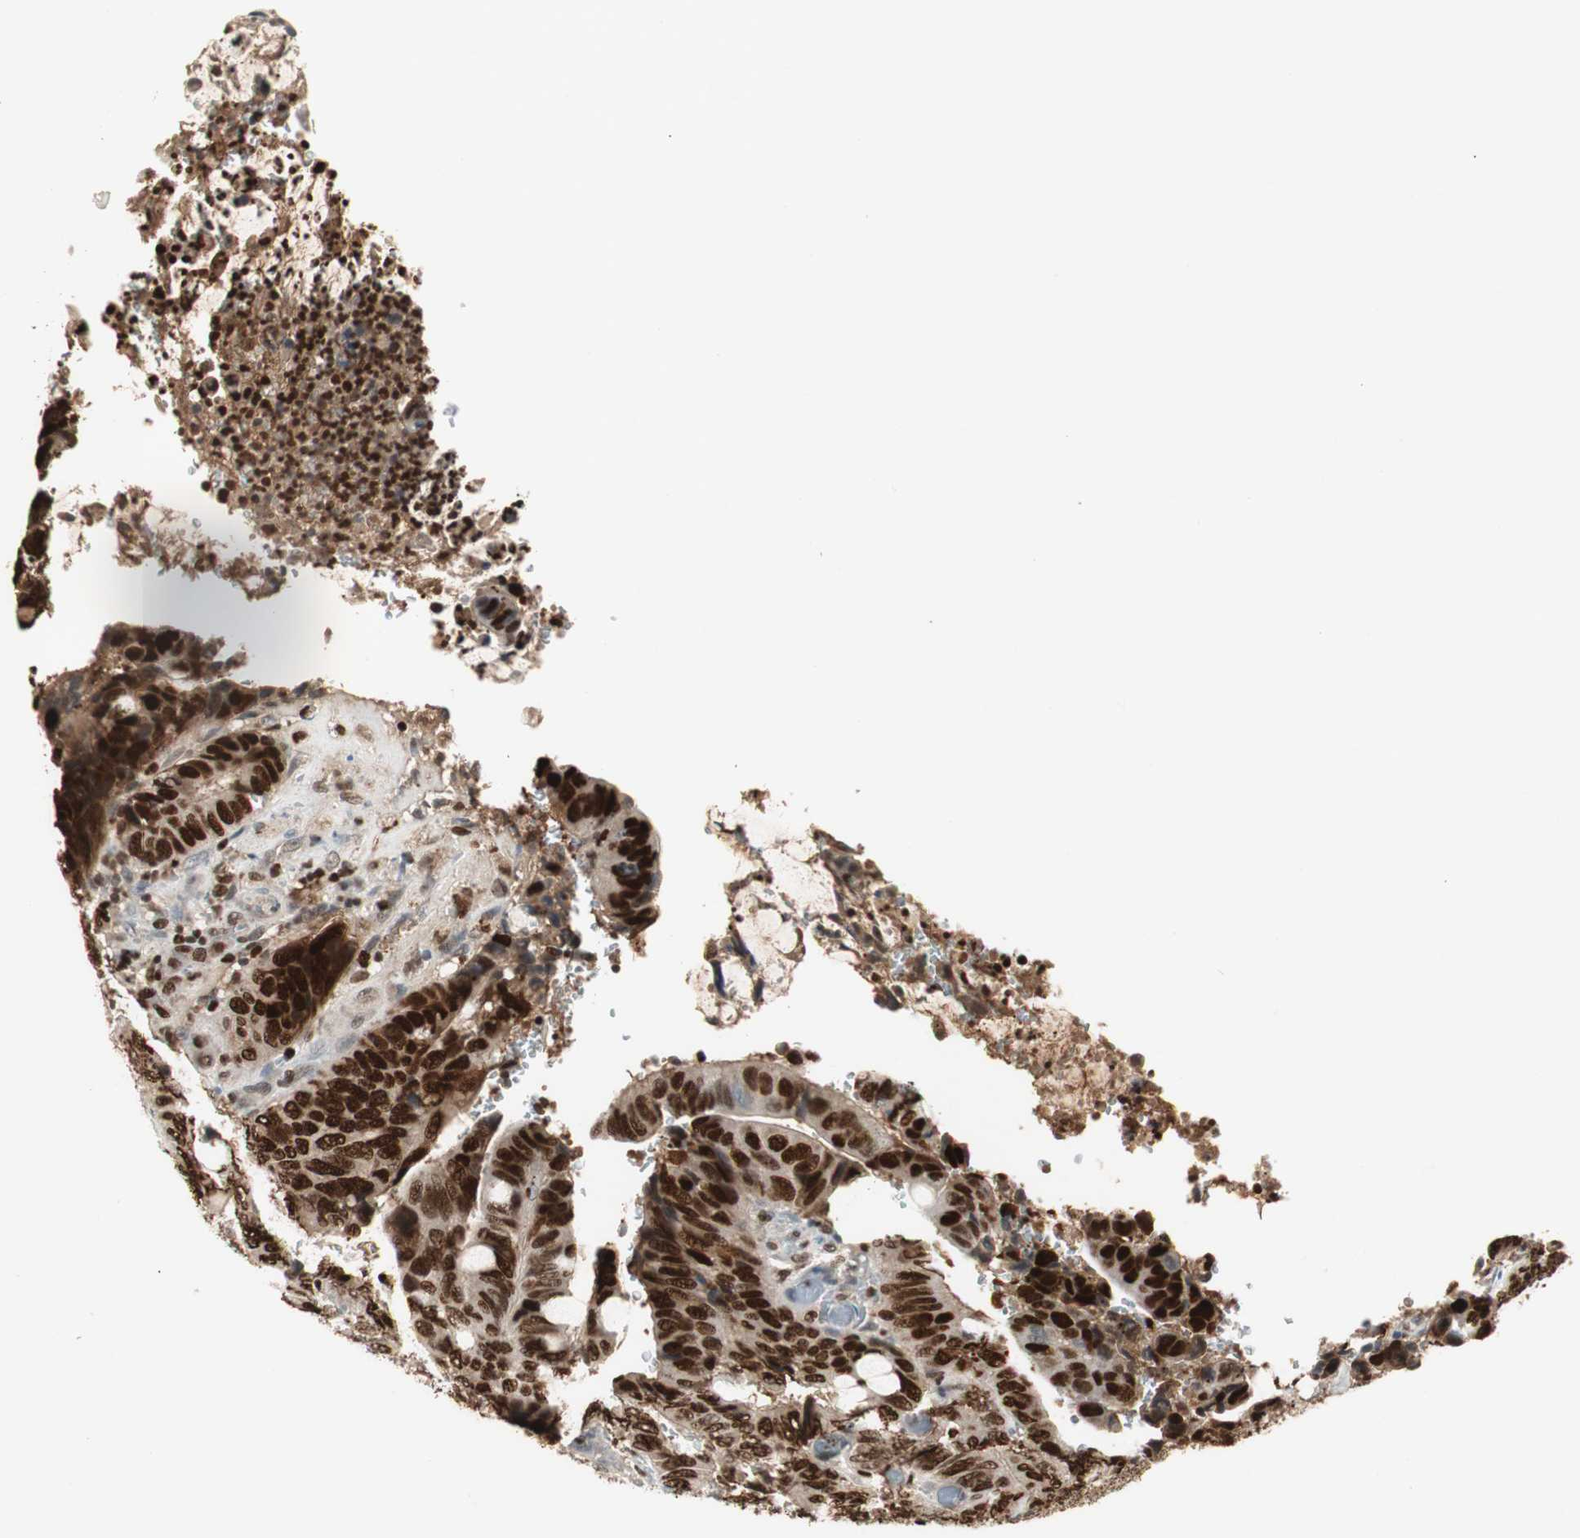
{"staining": {"intensity": "strong", "quantity": ">75%", "location": "nuclear"}, "tissue": "colorectal cancer", "cell_type": "Tumor cells", "image_type": "cancer", "snomed": [{"axis": "morphology", "description": "Normal tissue, NOS"}, {"axis": "morphology", "description": "Adenocarcinoma, NOS"}, {"axis": "topography", "description": "Rectum"}, {"axis": "topography", "description": "Peripheral nerve tissue"}], "caption": "Protein staining of colorectal adenocarcinoma tissue shows strong nuclear positivity in about >75% of tumor cells.", "gene": "FEN1", "patient": {"sex": "male", "age": 92}}